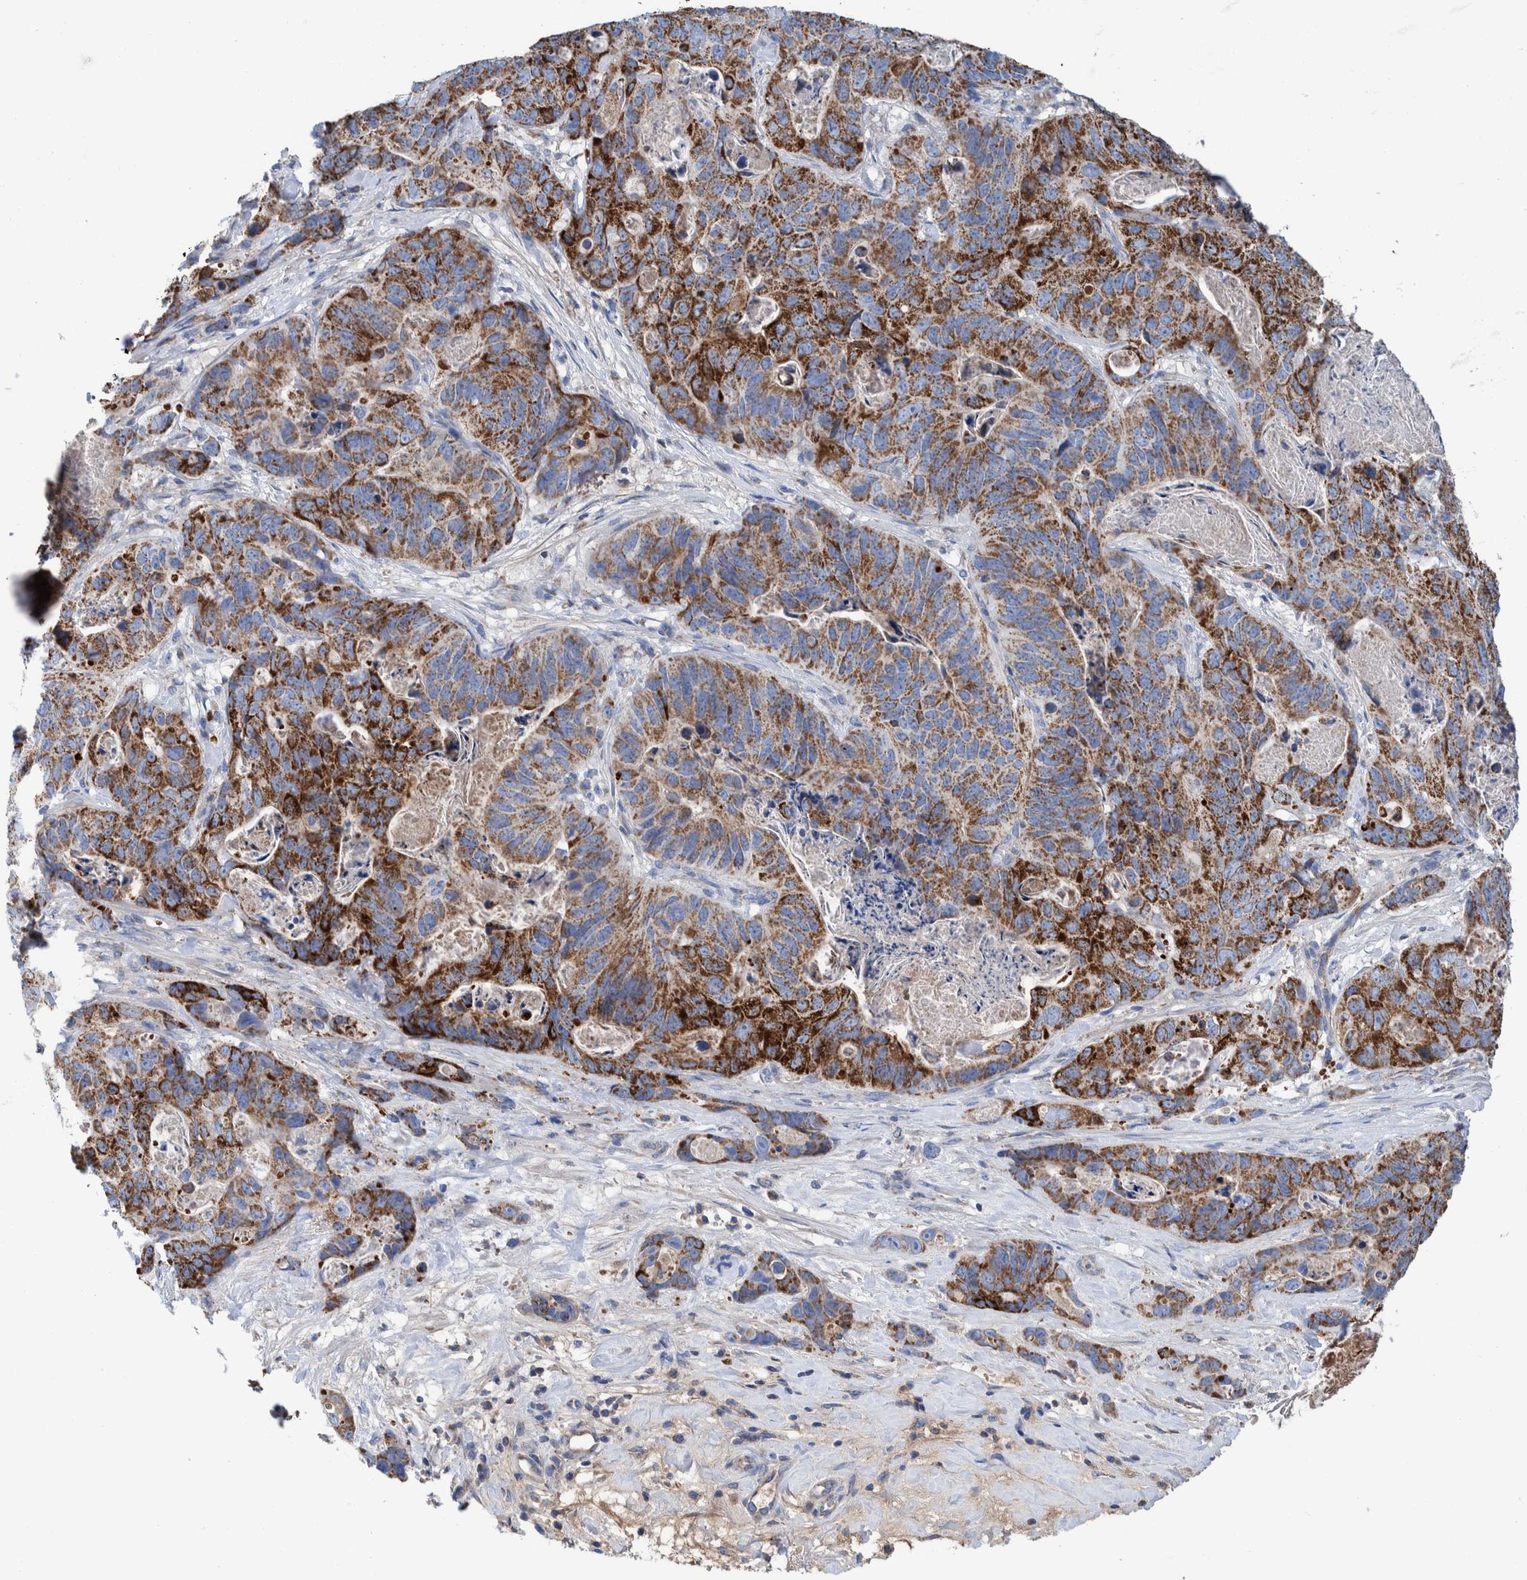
{"staining": {"intensity": "strong", "quantity": ">75%", "location": "cytoplasmic/membranous"}, "tissue": "stomach cancer", "cell_type": "Tumor cells", "image_type": "cancer", "snomed": [{"axis": "morphology", "description": "Normal tissue, NOS"}, {"axis": "morphology", "description": "Adenocarcinoma, NOS"}, {"axis": "topography", "description": "Stomach"}], "caption": "A high-resolution image shows immunohistochemistry staining of adenocarcinoma (stomach), which demonstrates strong cytoplasmic/membranous positivity in about >75% of tumor cells. The protein is shown in brown color, while the nuclei are stained blue.", "gene": "DECR1", "patient": {"sex": "female", "age": 89}}